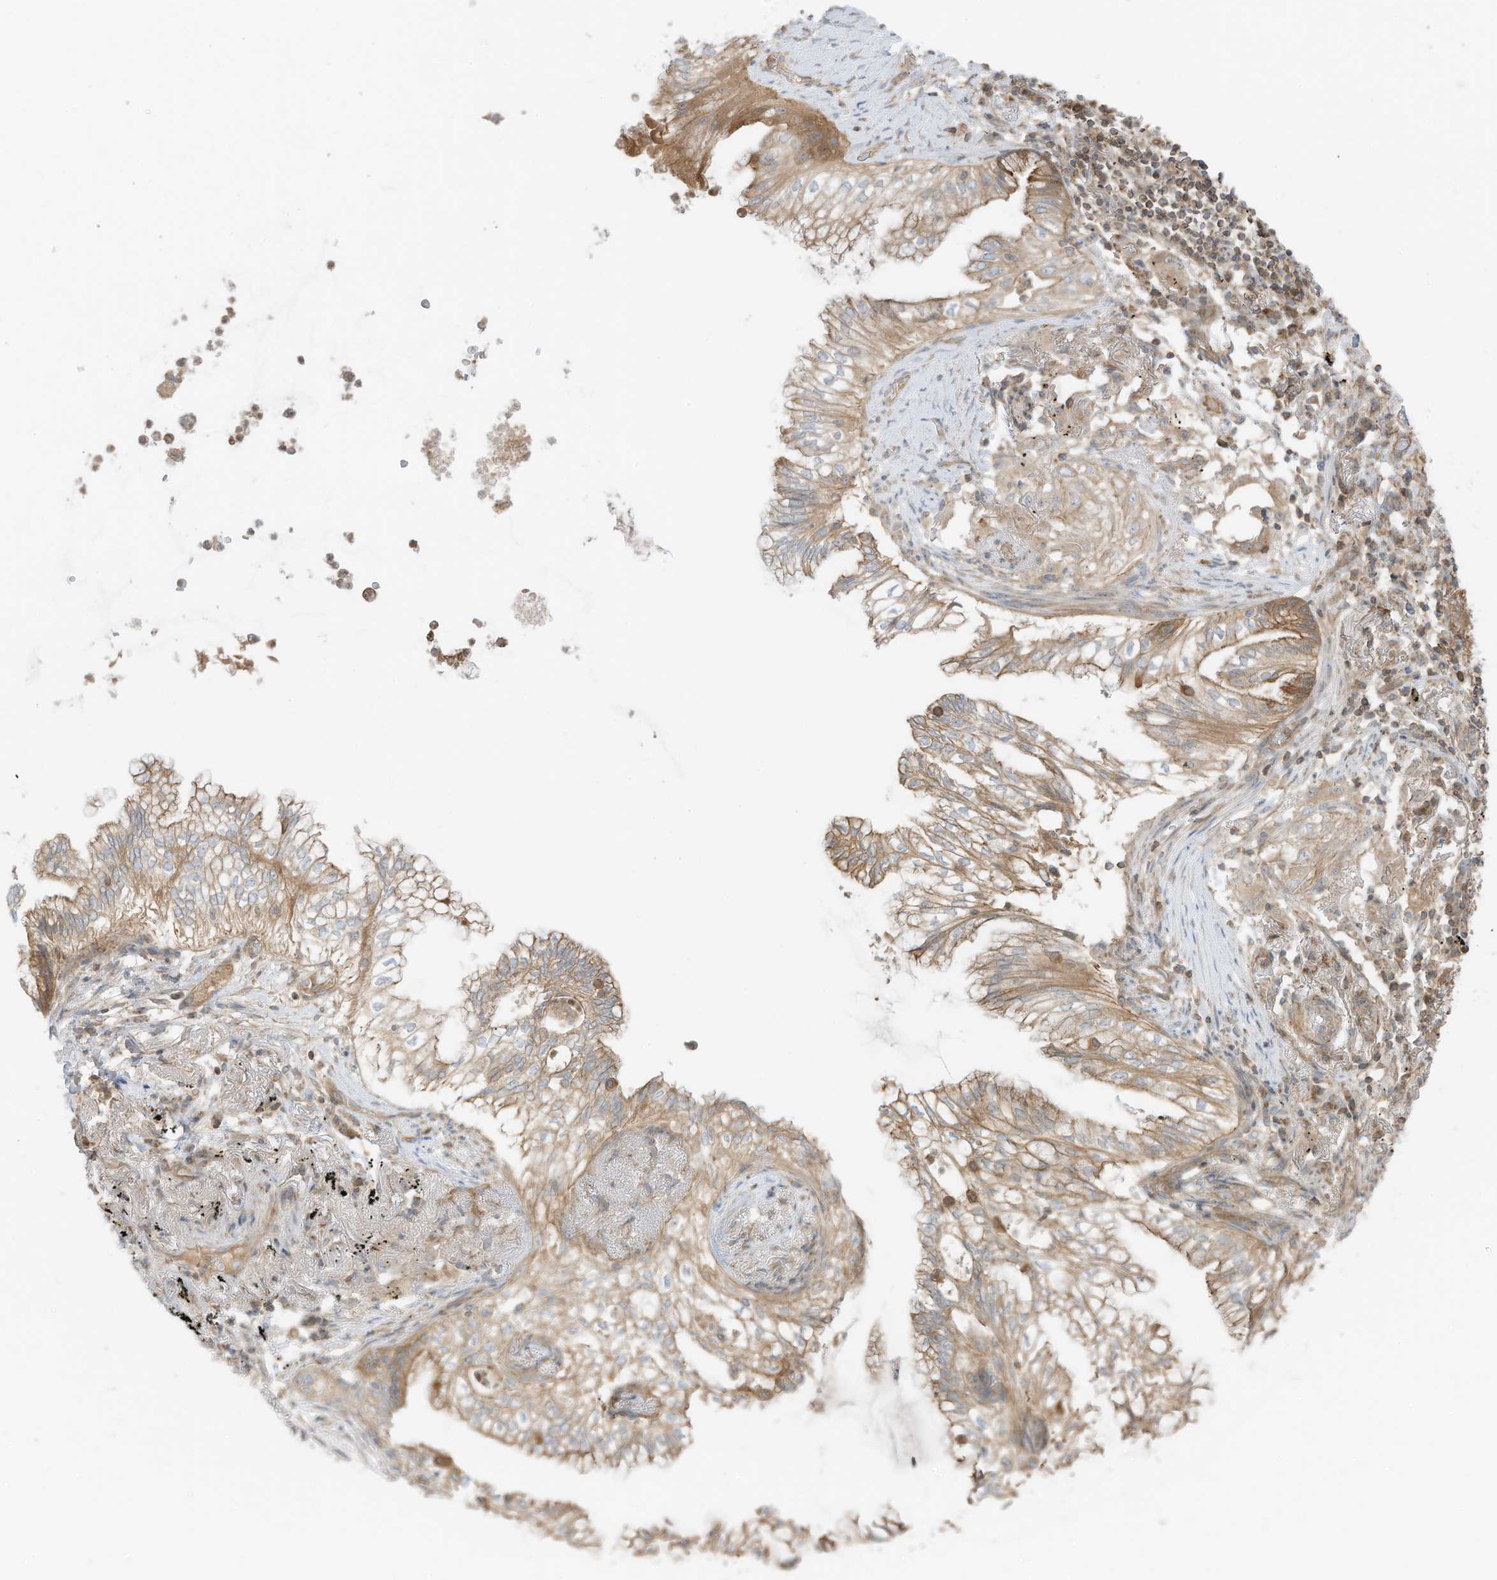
{"staining": {"intensity": "moderate", "quantity": "25%-75%", "location": "cytoplasmic/membranous"}, "tissue": "lung cancer", "cell_type": "Tumor cells", "image_type": "cancer", "snomed": [{"axis": "morphology", "description": "Adenocarcinoma, NOS"}, {"axis": "topography", "description": "Lung"}], "caption": "High-power microscopy captured an immunohistochemistry (IHC) photomicrograph of lung cancer (adenocarcinoma), revealing moderate cytoplasmic/membranous staining in approximately 25%-75% of tumor cells.", "gene": "SLC25A12", "patient": {"sex": "female", "age": 70}}